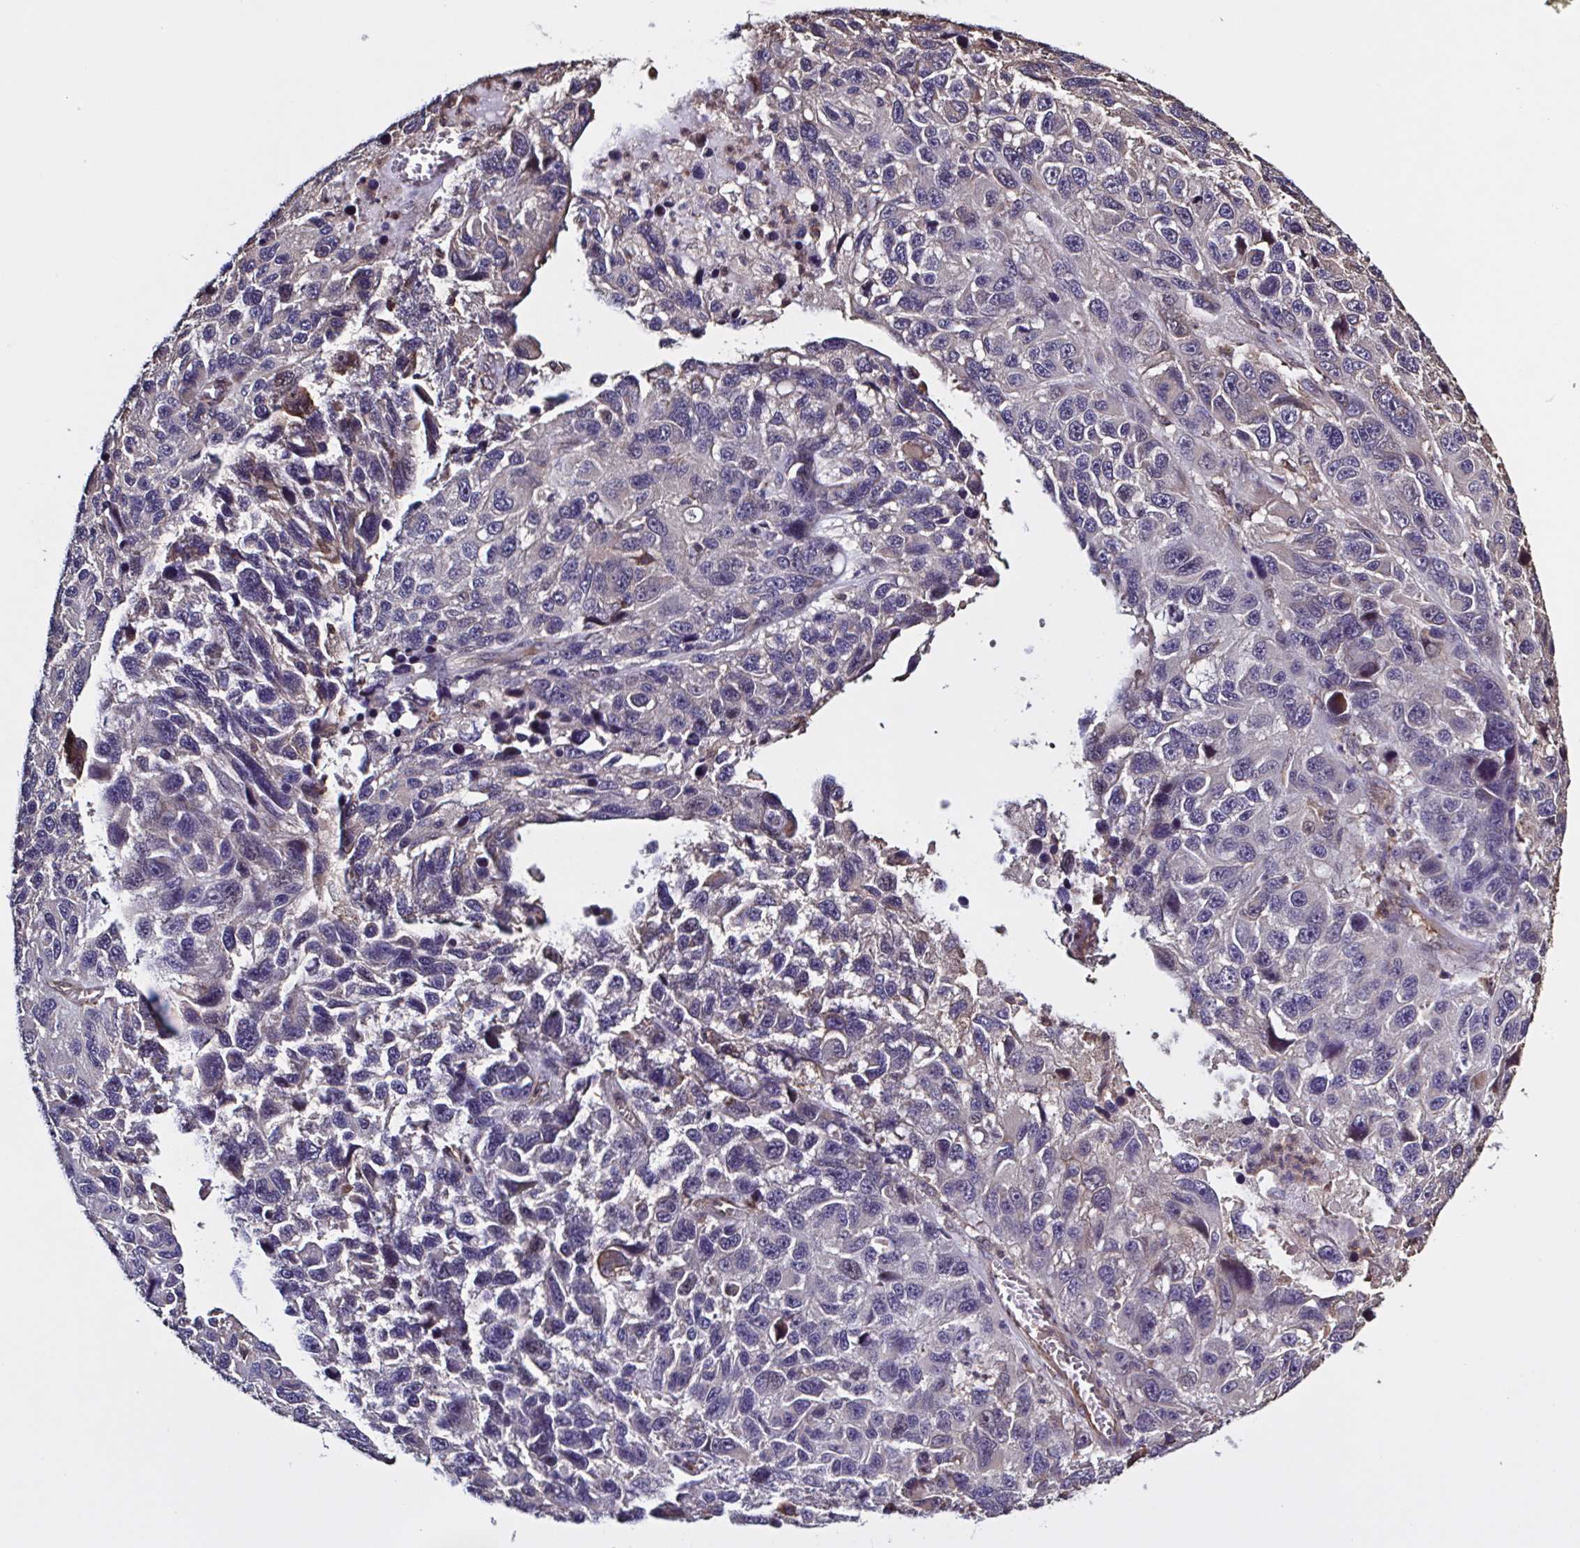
{"staining": {"intensity": "negative", "quantity": "none", "location": "none"}, "tissue": "melanoma", "cell_type": "Tumor cells", "image_type": "cancer", "snomed": [{"axis": "morphology", "description": "Malignant melanoma, NOS"}, {"axis": "topography", "description": "Skin"}], "caption": "This is an immunohistochemistry (IHC) histopathology image of human melanoma. There is no expression in tumor cells.", "gene": "ZNF200", "patient": {"sex": "male", "age": 53}}